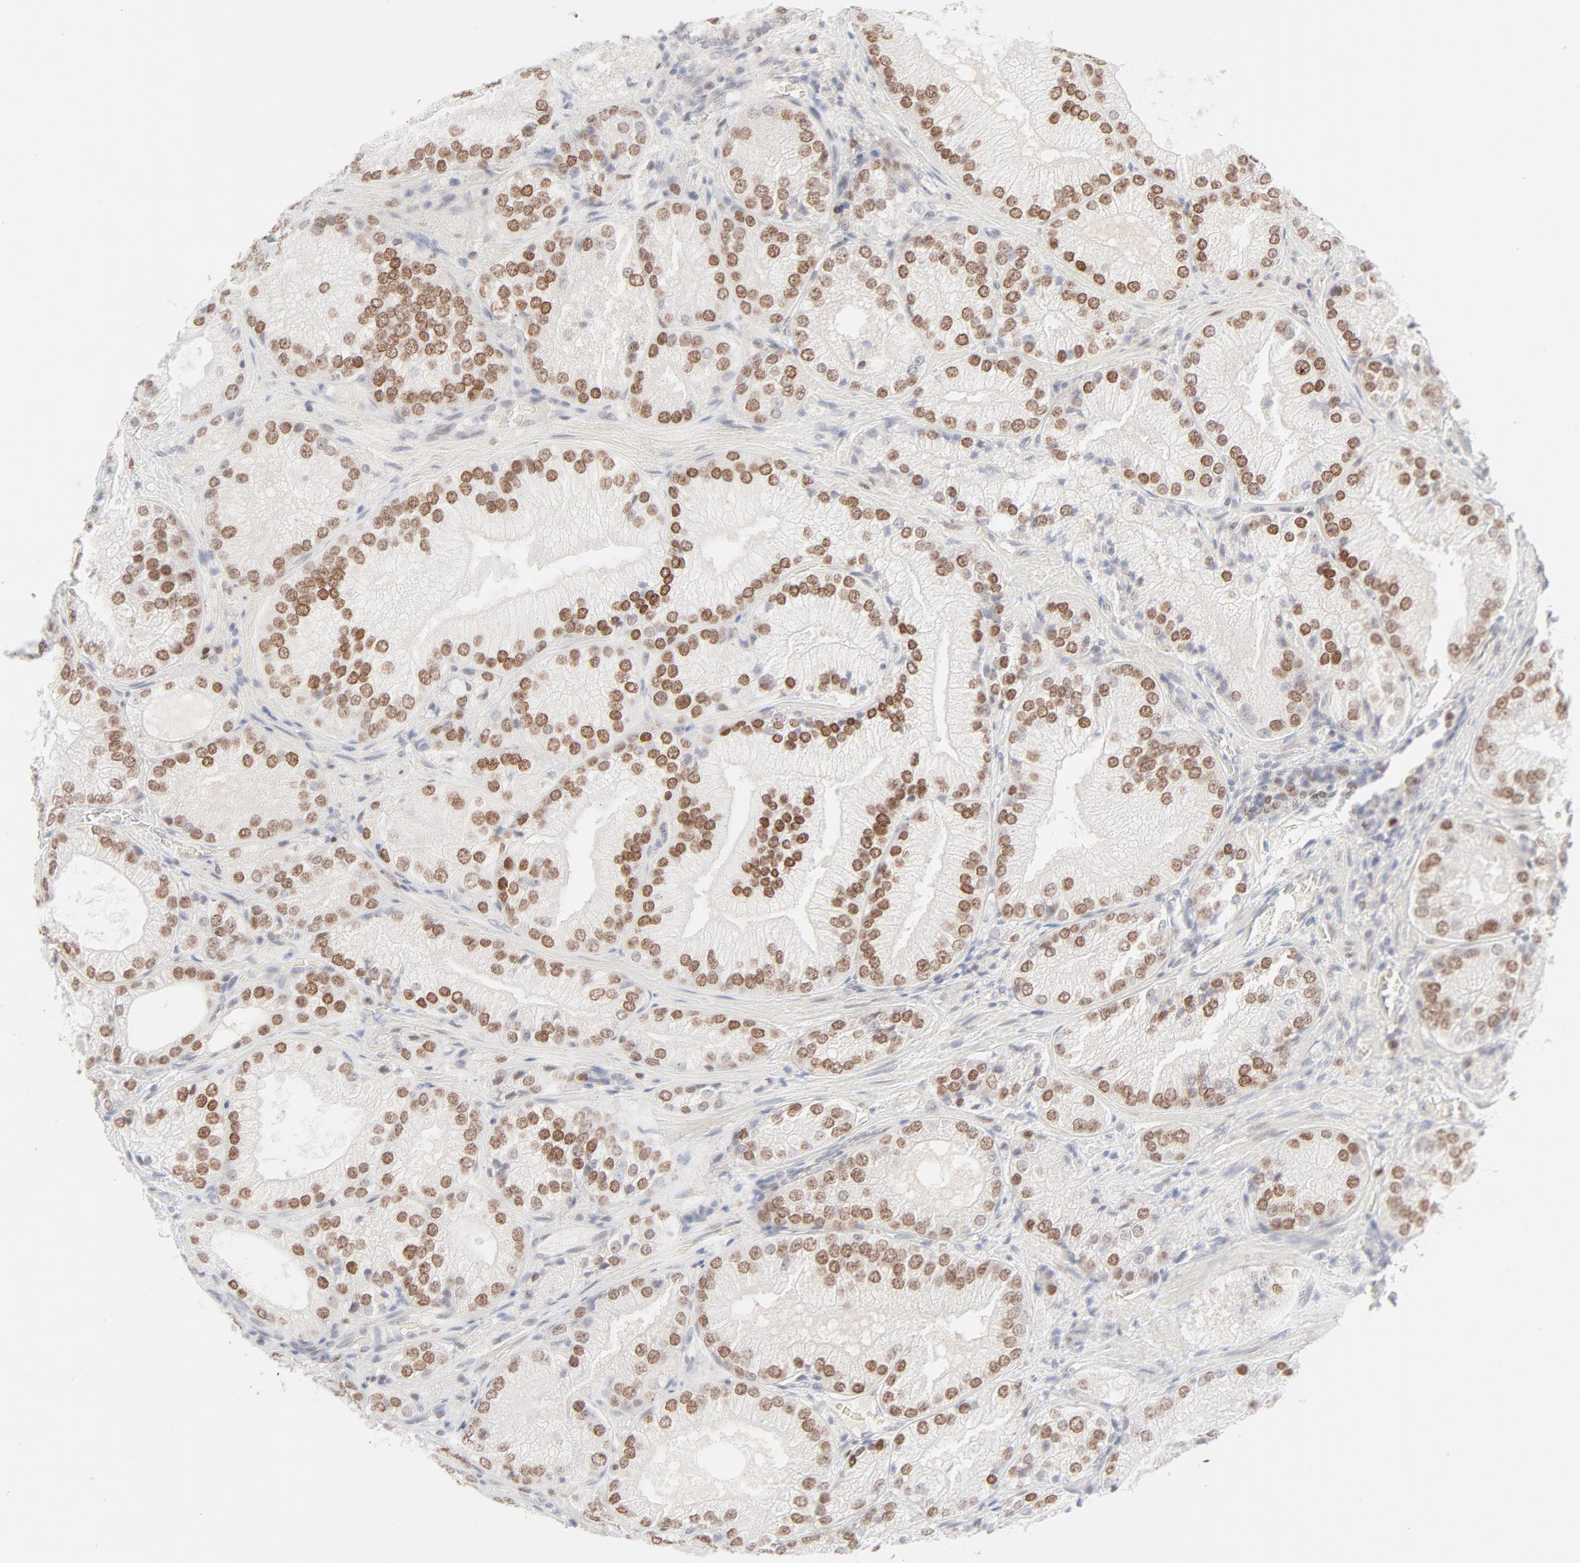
{"staining": {"intensity": "strong", "quantity": ">75%", "location": "nuclear"}, "tissue": "prostate cancer", "cell_type": "Tumor cells", "image_type": "cancer", "snomed": [{"axis": "morphology", "description": "Adenocarcinoma, Low grade"}, {"axis": "topography", "description": "Prostate"}], "caption": "Immunohistochemistry (IHC) image of human prostate cancer stained for a protein (brown), which shows high levels of strong nuclear expression in about >75% of tumor cells.", "gene": "PRKCB", "patient": {"sex": "male", "age": 60}}